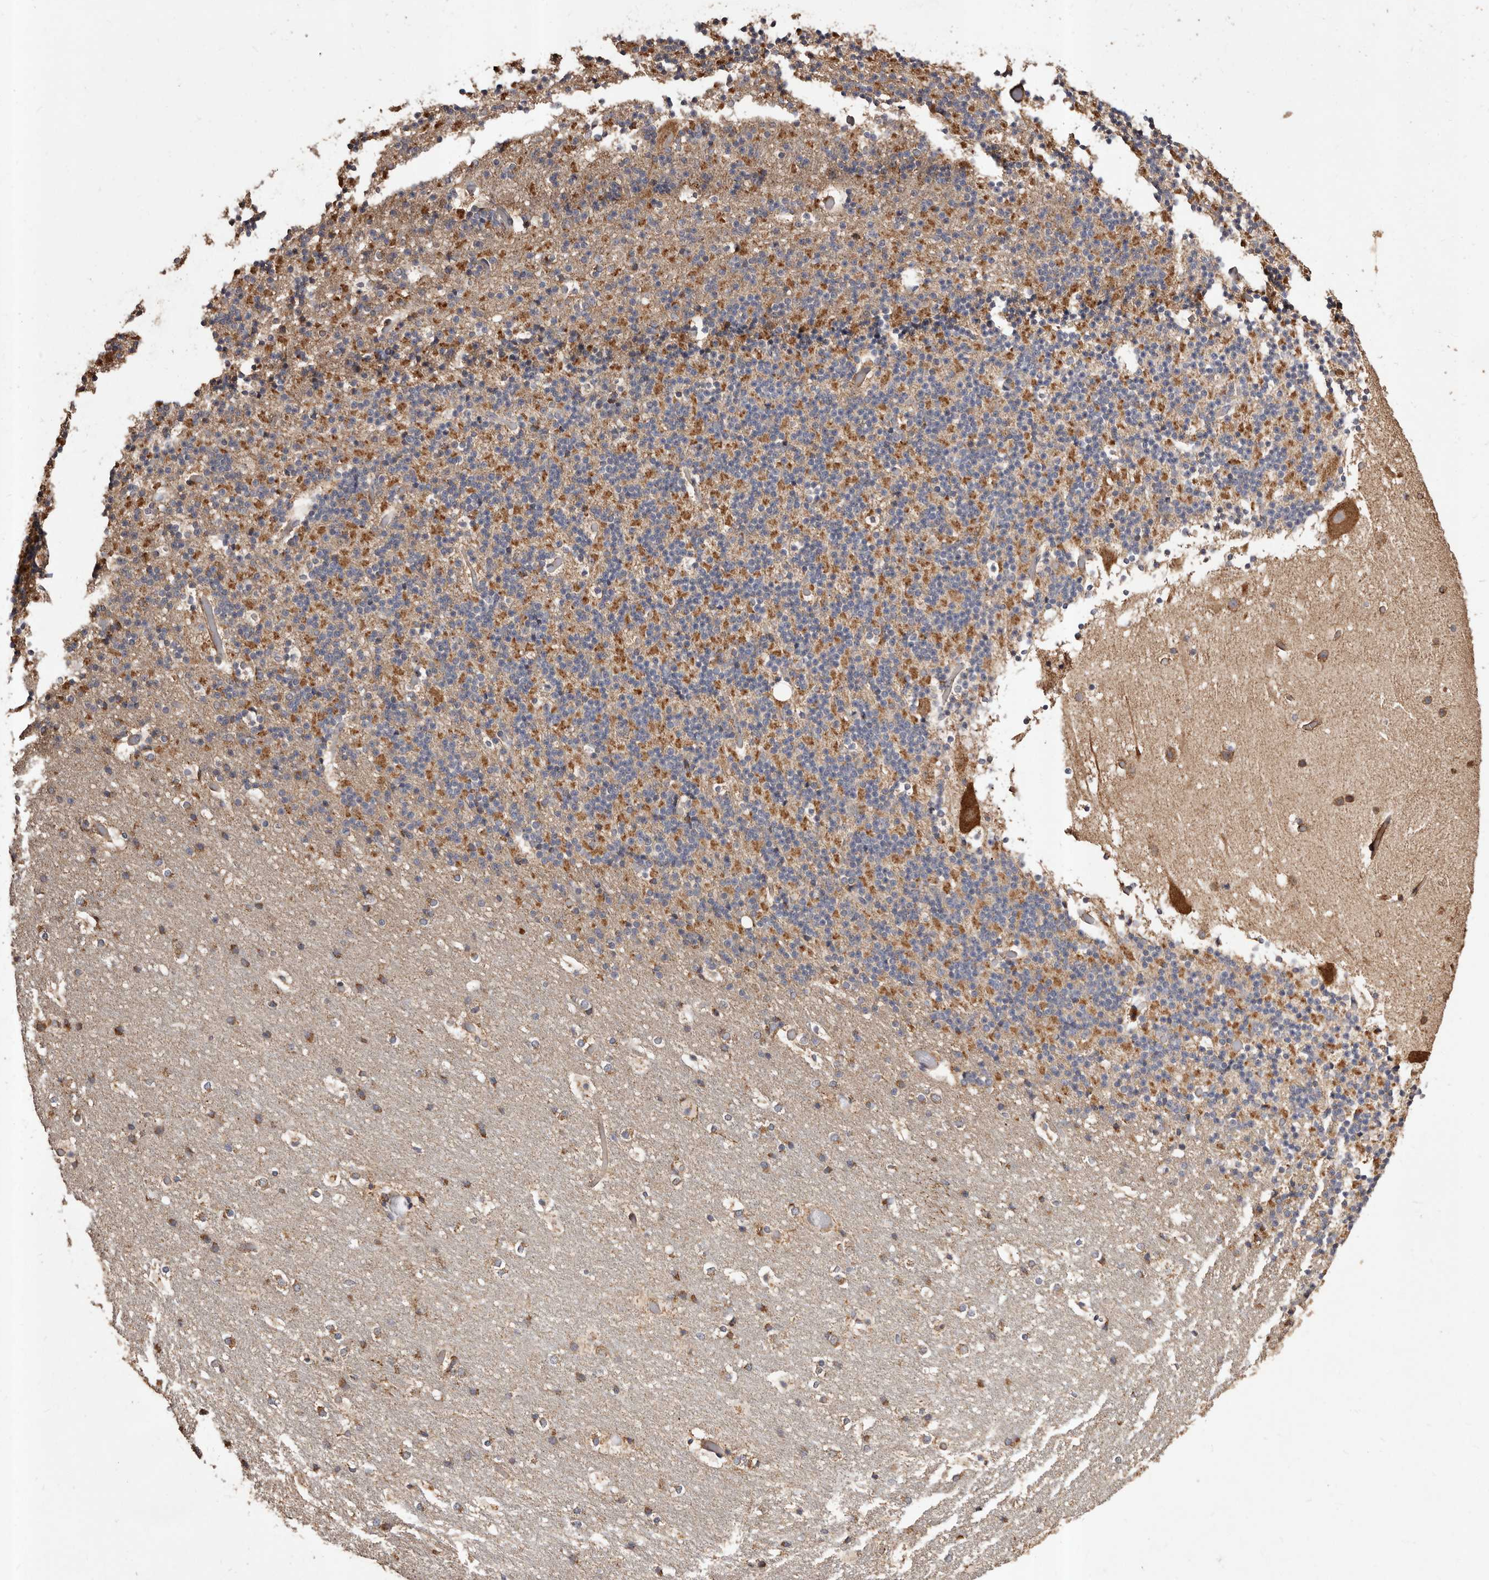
{"staining": {"intensity": "moderate", "quantity": "<25%", "location": "cytoplasmic/membranous"}, "tissue": "cerebellum", "cell_type": "Cells in granular layer", "image_type": "normal", "snomed": [{"axis": "morphology", "description": "Normal tissue, NOS"}, {"axis": "topography", "description": "Cerebellum"}], "caption": "Immunohistochemical staining of benign human cerebellum displays <25% levels of moderate cytoplasmic/membranous protein positivity in about <25% of cells in granular layer. (Stains: DAB in brown, nuclei in blue, Microscopy: brightfield microscopy at high magnification).", "gene": "STEAP2", "patient": {"sex": "male", "age": 57}}